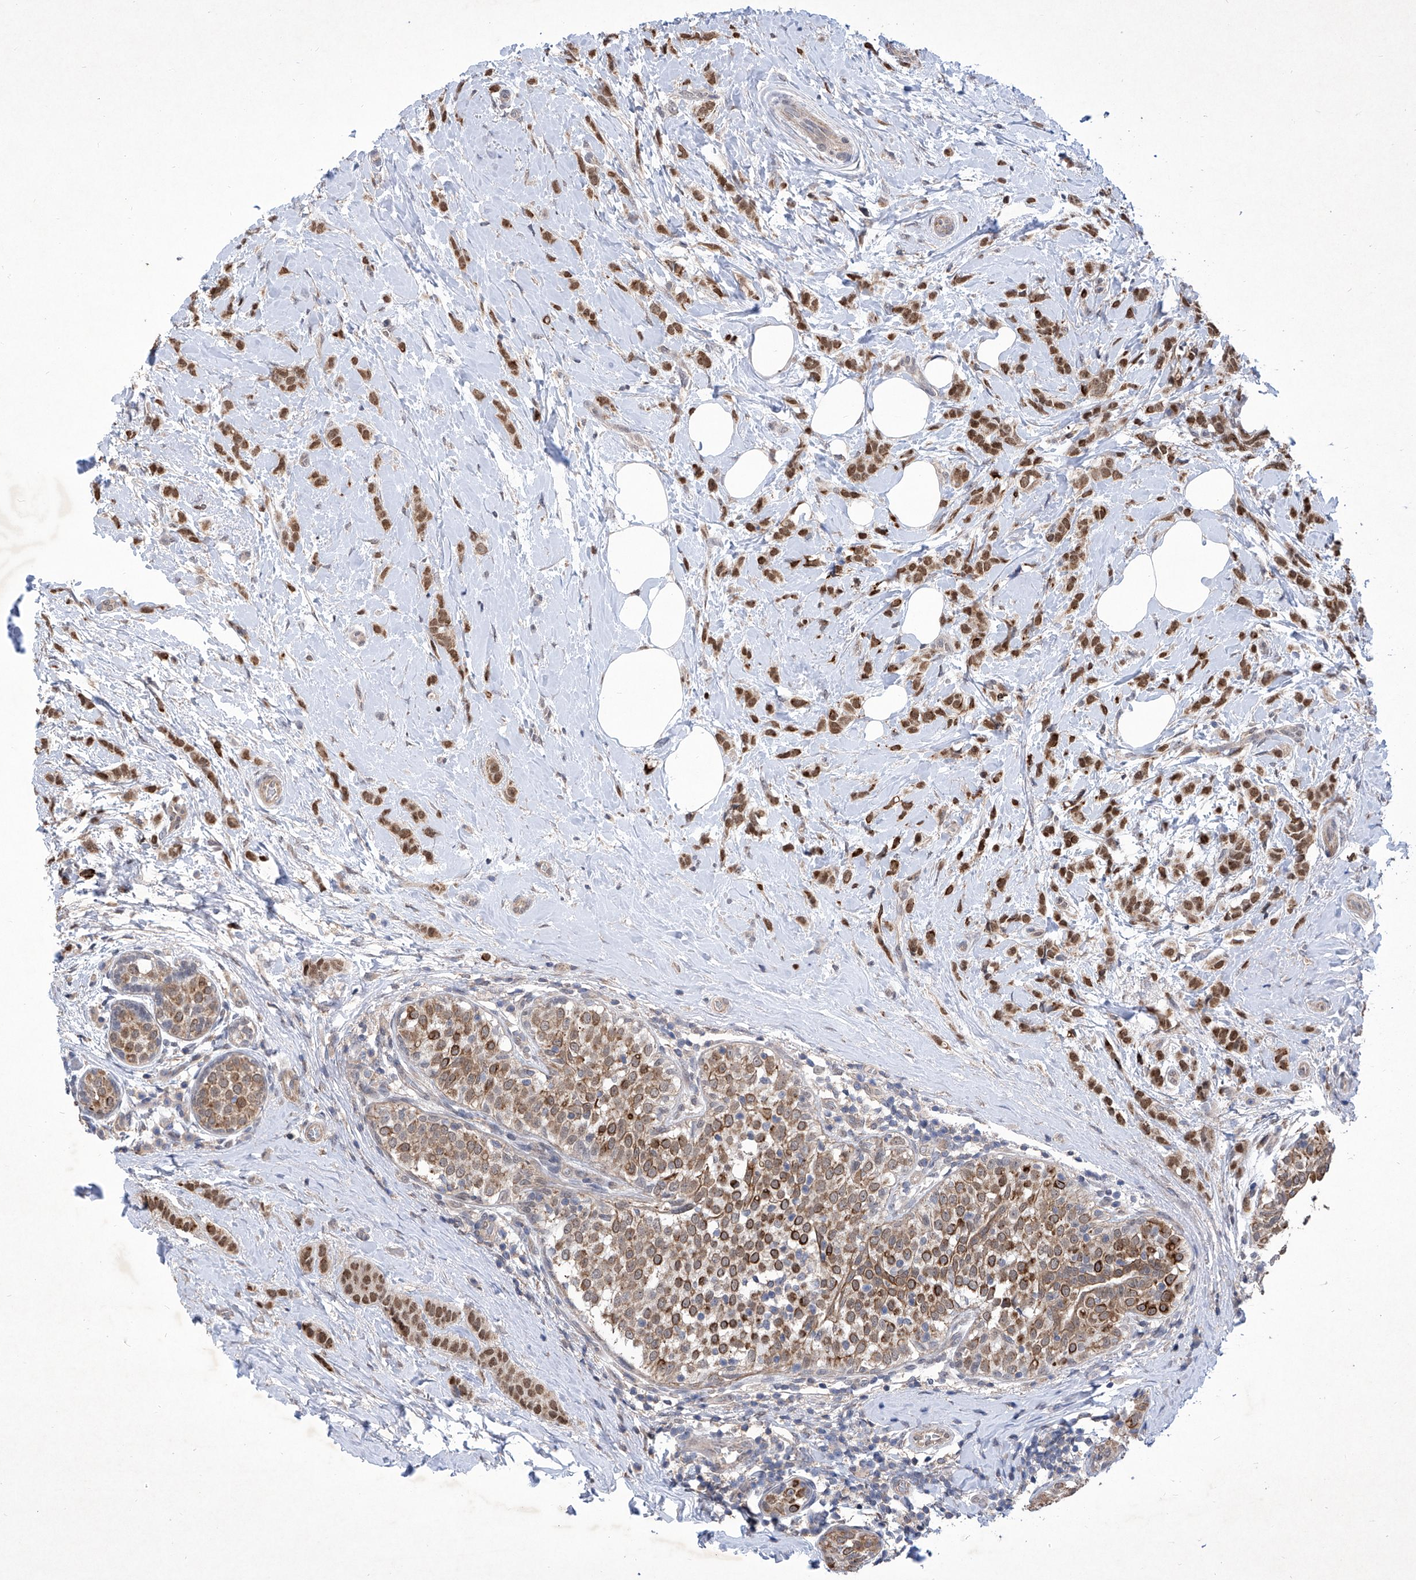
{"staining": {"intensity": "strong", "quantity": ">75%", "location": "cytoplasmic/membranous,nuclear"}, "tissue": "breast cancer", "cell_type": "Tumor cells", "image_type": "cancer", "snomed": [{"axis": "morphology", "description": "Lobular carcinoma, in situ"}, {"axis": "morphology", "description": "Lobular carcinoma"}, {"axis": "topography", "description": "Breast"}], "caption": "Lobular carcinoma in situ (breast) stained for a protein (brown) reveals strong cytoplasmic/membranous and nuclear positive expression in about >75% of tumor cells.", "gene": "KIFC2", "patient": {"sex": "female", "age": 41}}